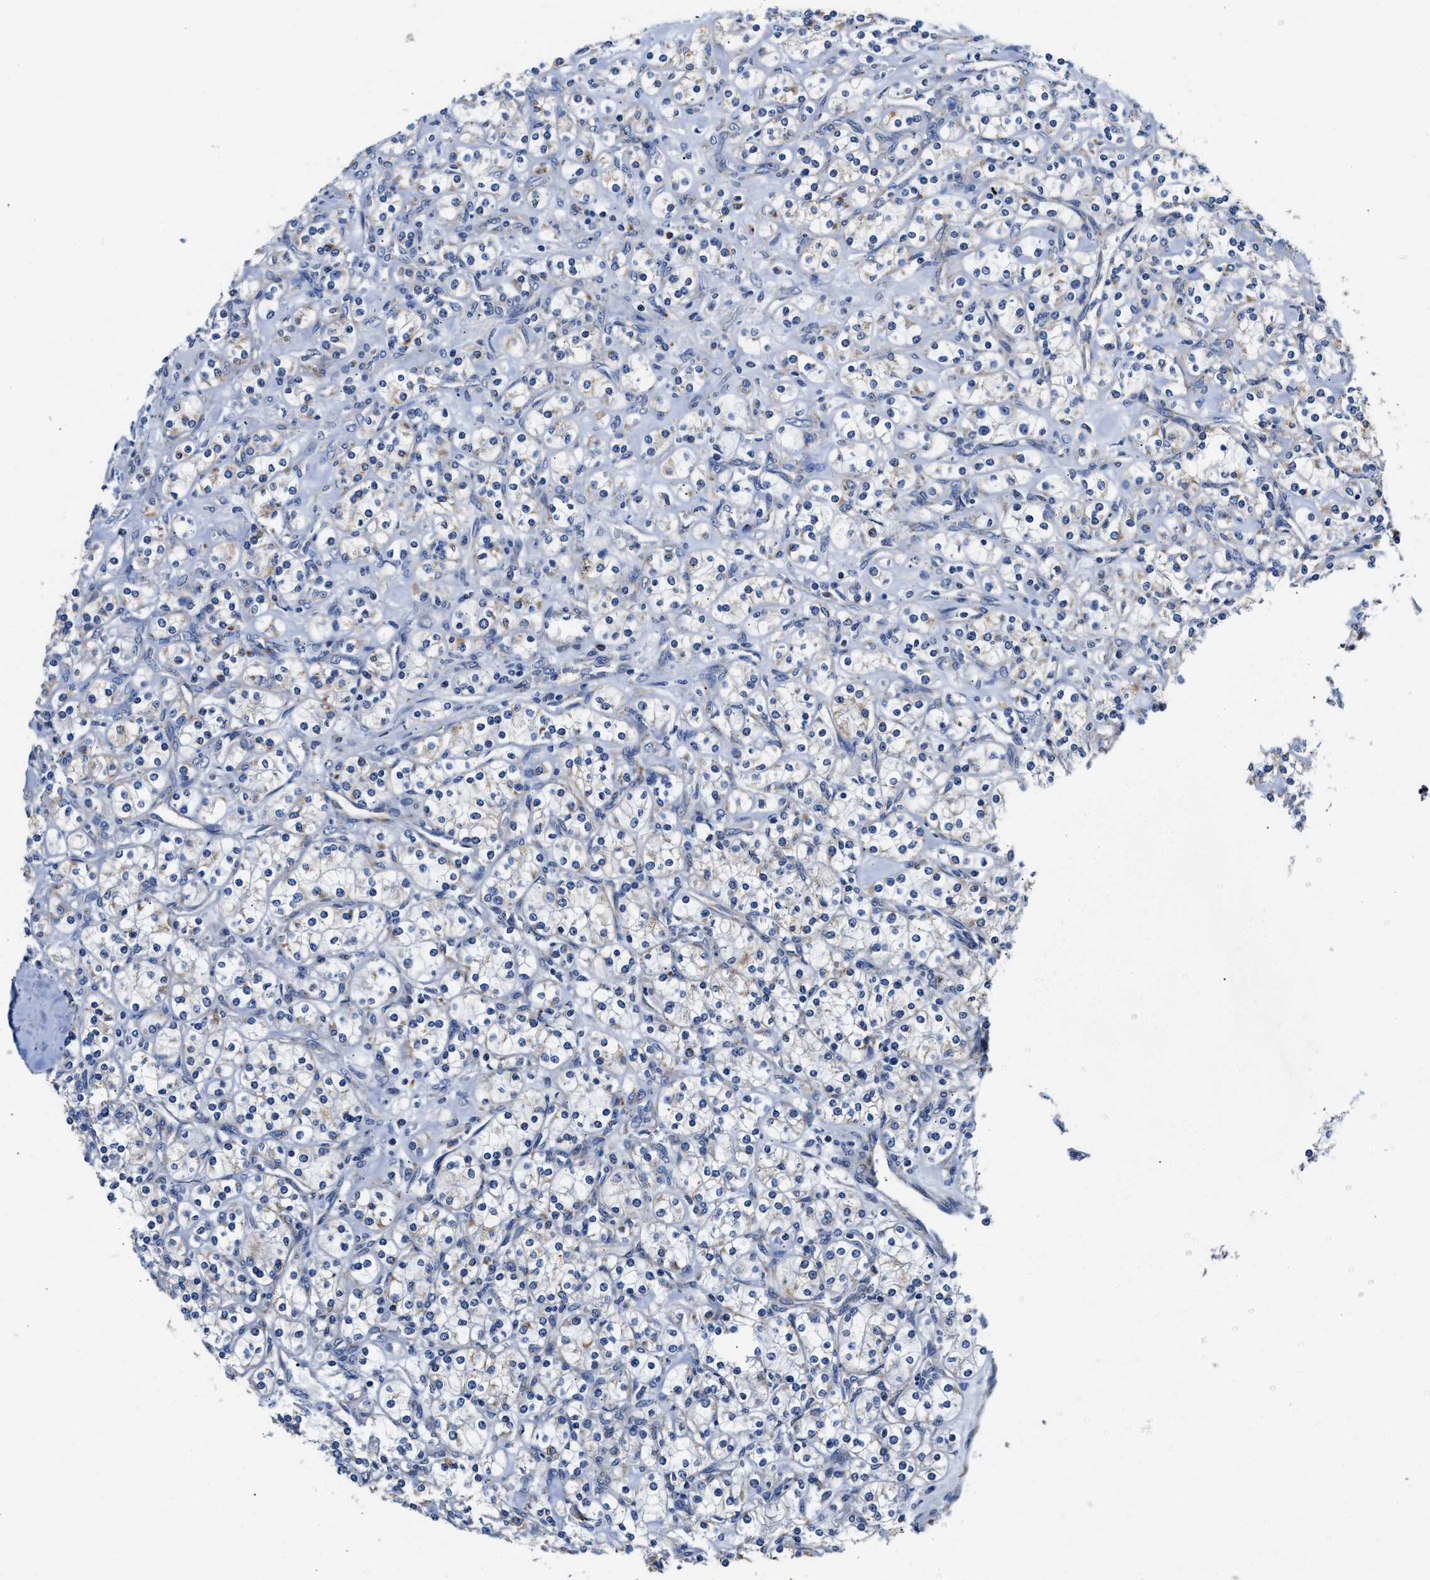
{"staining": {"intensity": "weak", "quantity": "25%-75%", "location": "cytoplasmic/membranous"}, "tissue": "renal cancer", "cell_type": "Tumor cells", "image_type": "cancer", "snomed": [{"axis": "morphology", "description": "Adenocarcinoma, NOS"}, {"axis": "topography", "description": "Kidney"}], "caption": "IHC micrograph of human renal cancer (adenocarcinoma) stained for a protein (brown), which shows low levels of weak cytoplasmic/membranous staining in approximately 25%-75% of tumor cells.", "gene": "ACADVL", "patient": {"sex": "male", "age": 77}}